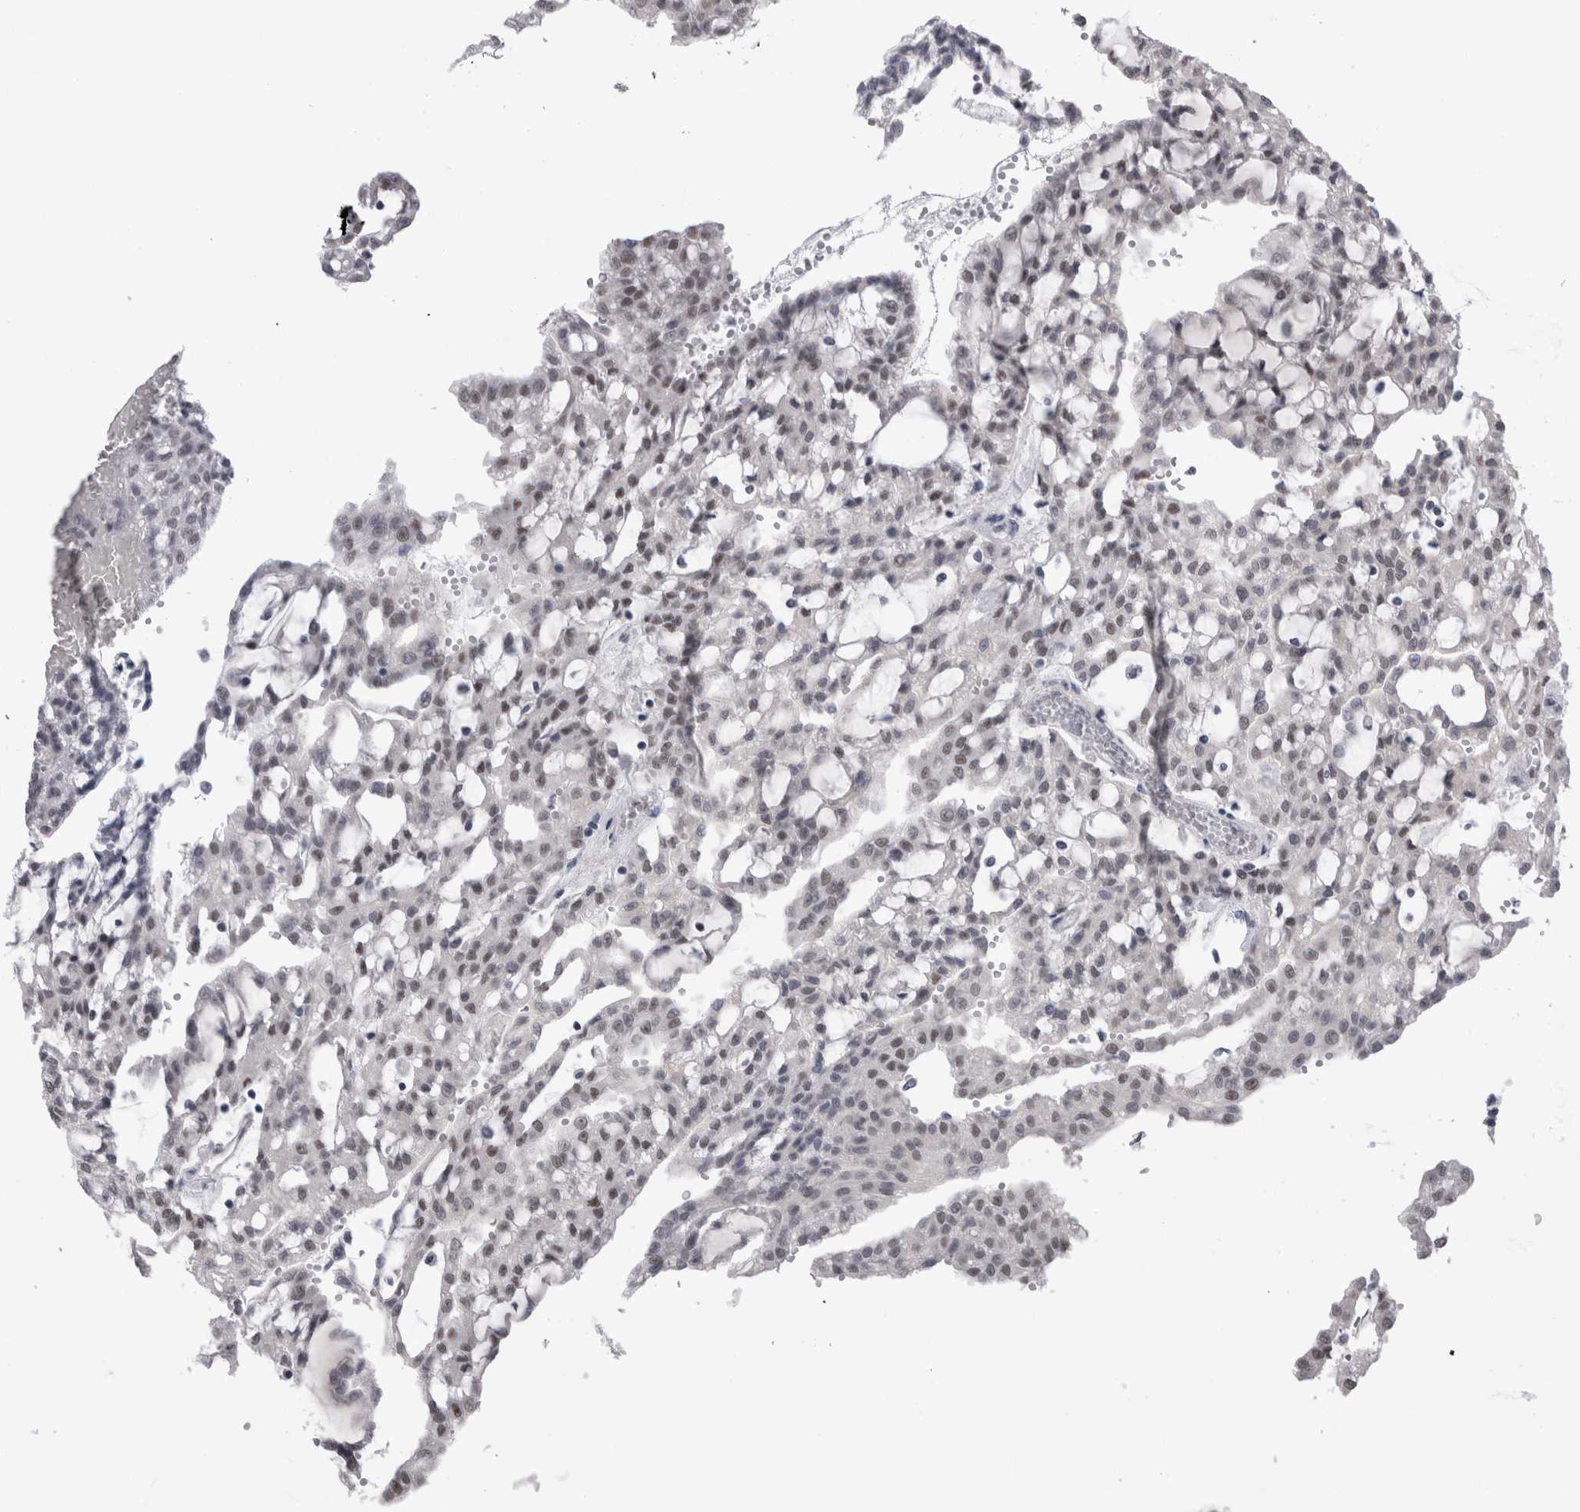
{"staining": {"intensity": "weak", "quantity": "<25%", "location": "nuclear"}, "tissue": "renal cancer", "cell_type": "Tumor cells", "image_type": "cancer", "snomed": [{"axis": "morphology", "description": "Adenocarcinoma, NOS"}, {"axis": "topography", "description": "Kidney"}], "caption": "Tumor cells show no significant protein staining in adenocarcinoma (renal).", "gene": "API5", "patient": {"sex": "male", "age": 63}}